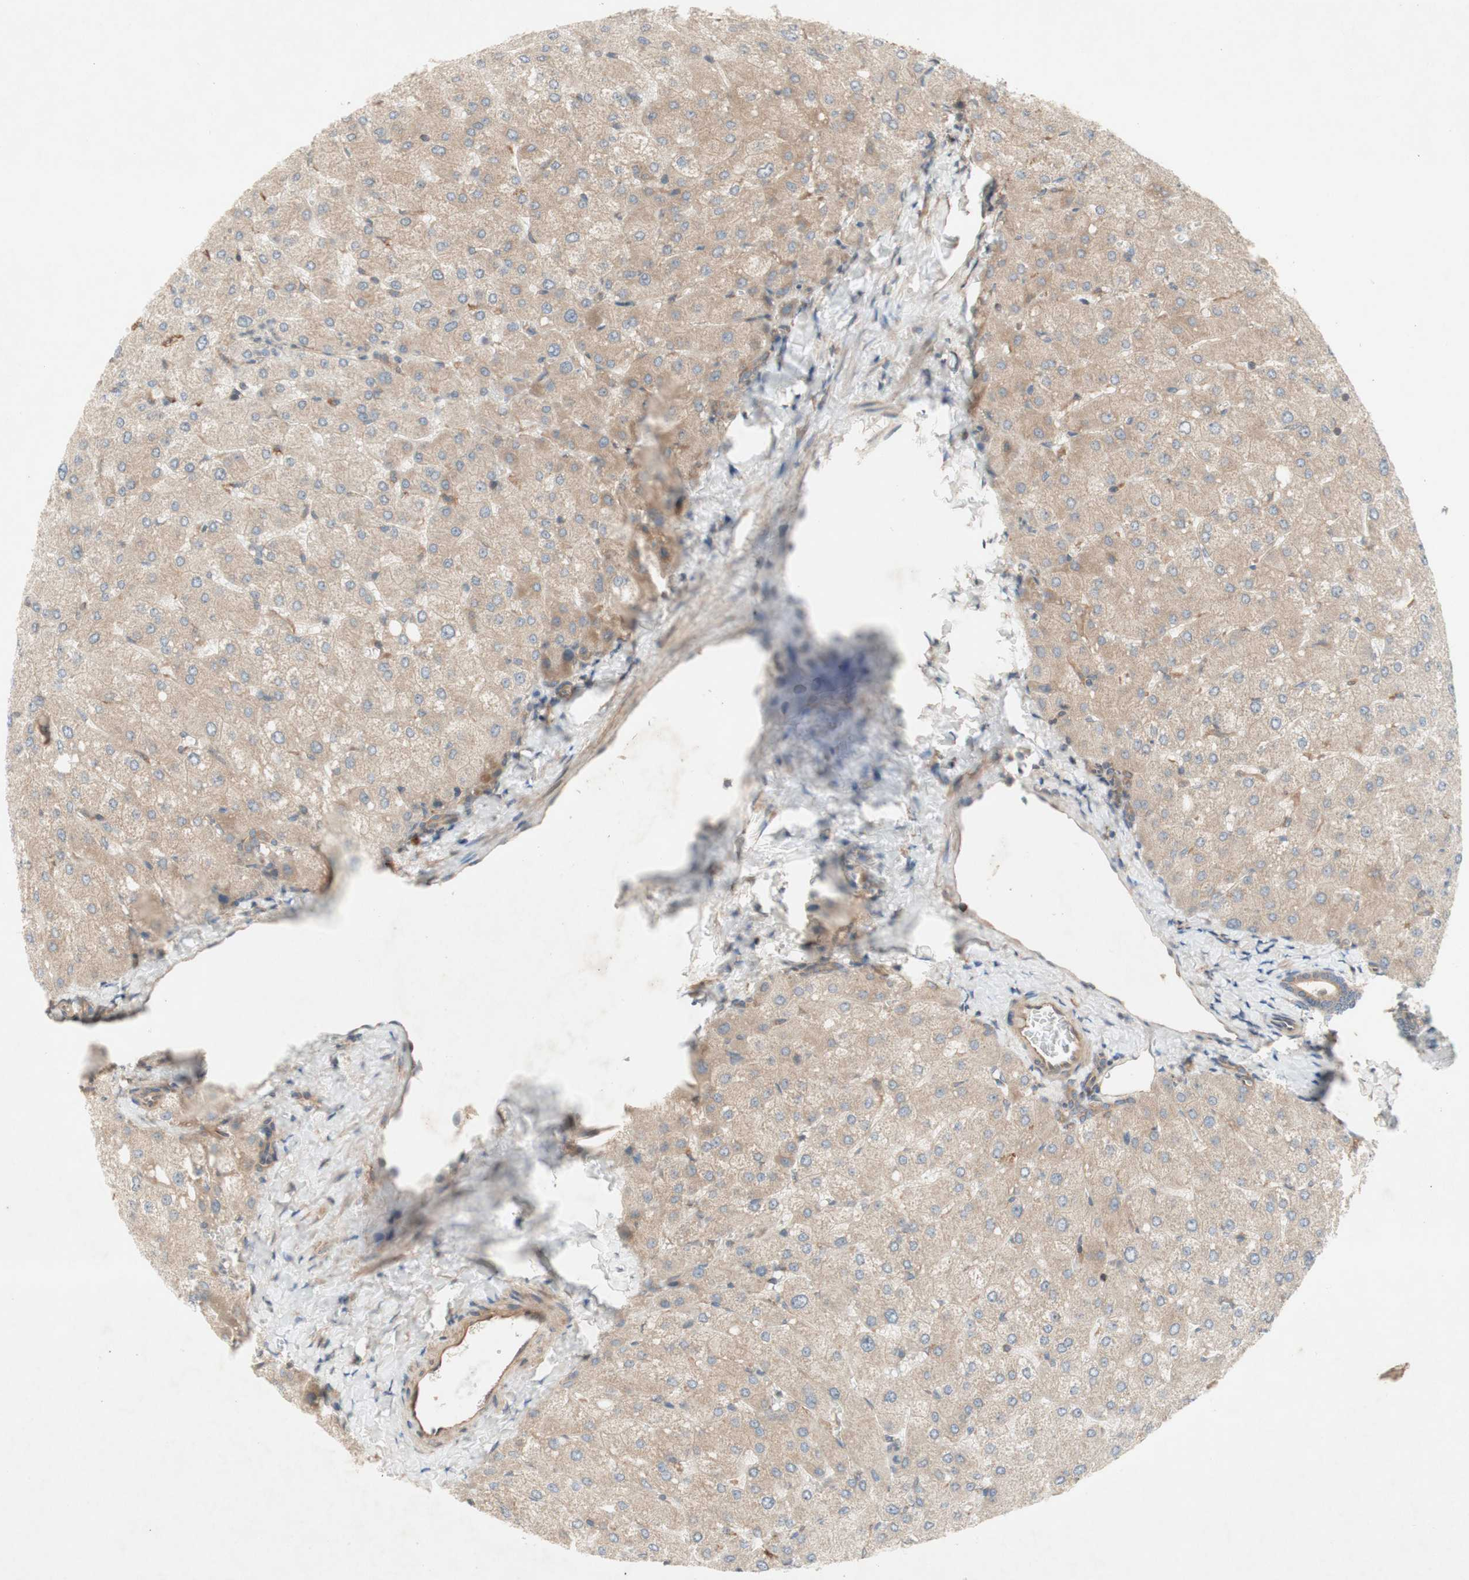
{"staining": {"intensity": "moderate", "quantity": ">75%", "location": "cytoplasmic/membranous"}, "tissue": "liver", "cell_type": "Cholangiocytes", "image_type": "normal", "snomed": [{"axis": "morphology", "description": "Normal tissue, NOS"}, {"axis": "topography", "description": "Liver"}], "caption": "This image demonstrates benign liver stained with immunohistochemistry (IHC) to label a protein in brown. The cytoplasmic/membranous of cholangiocytes show moderate positivity for the protein. Nuclei are counter-stained blue.", "gene": "SOCS2", "patient": {"sex": "male", "age": 55}}